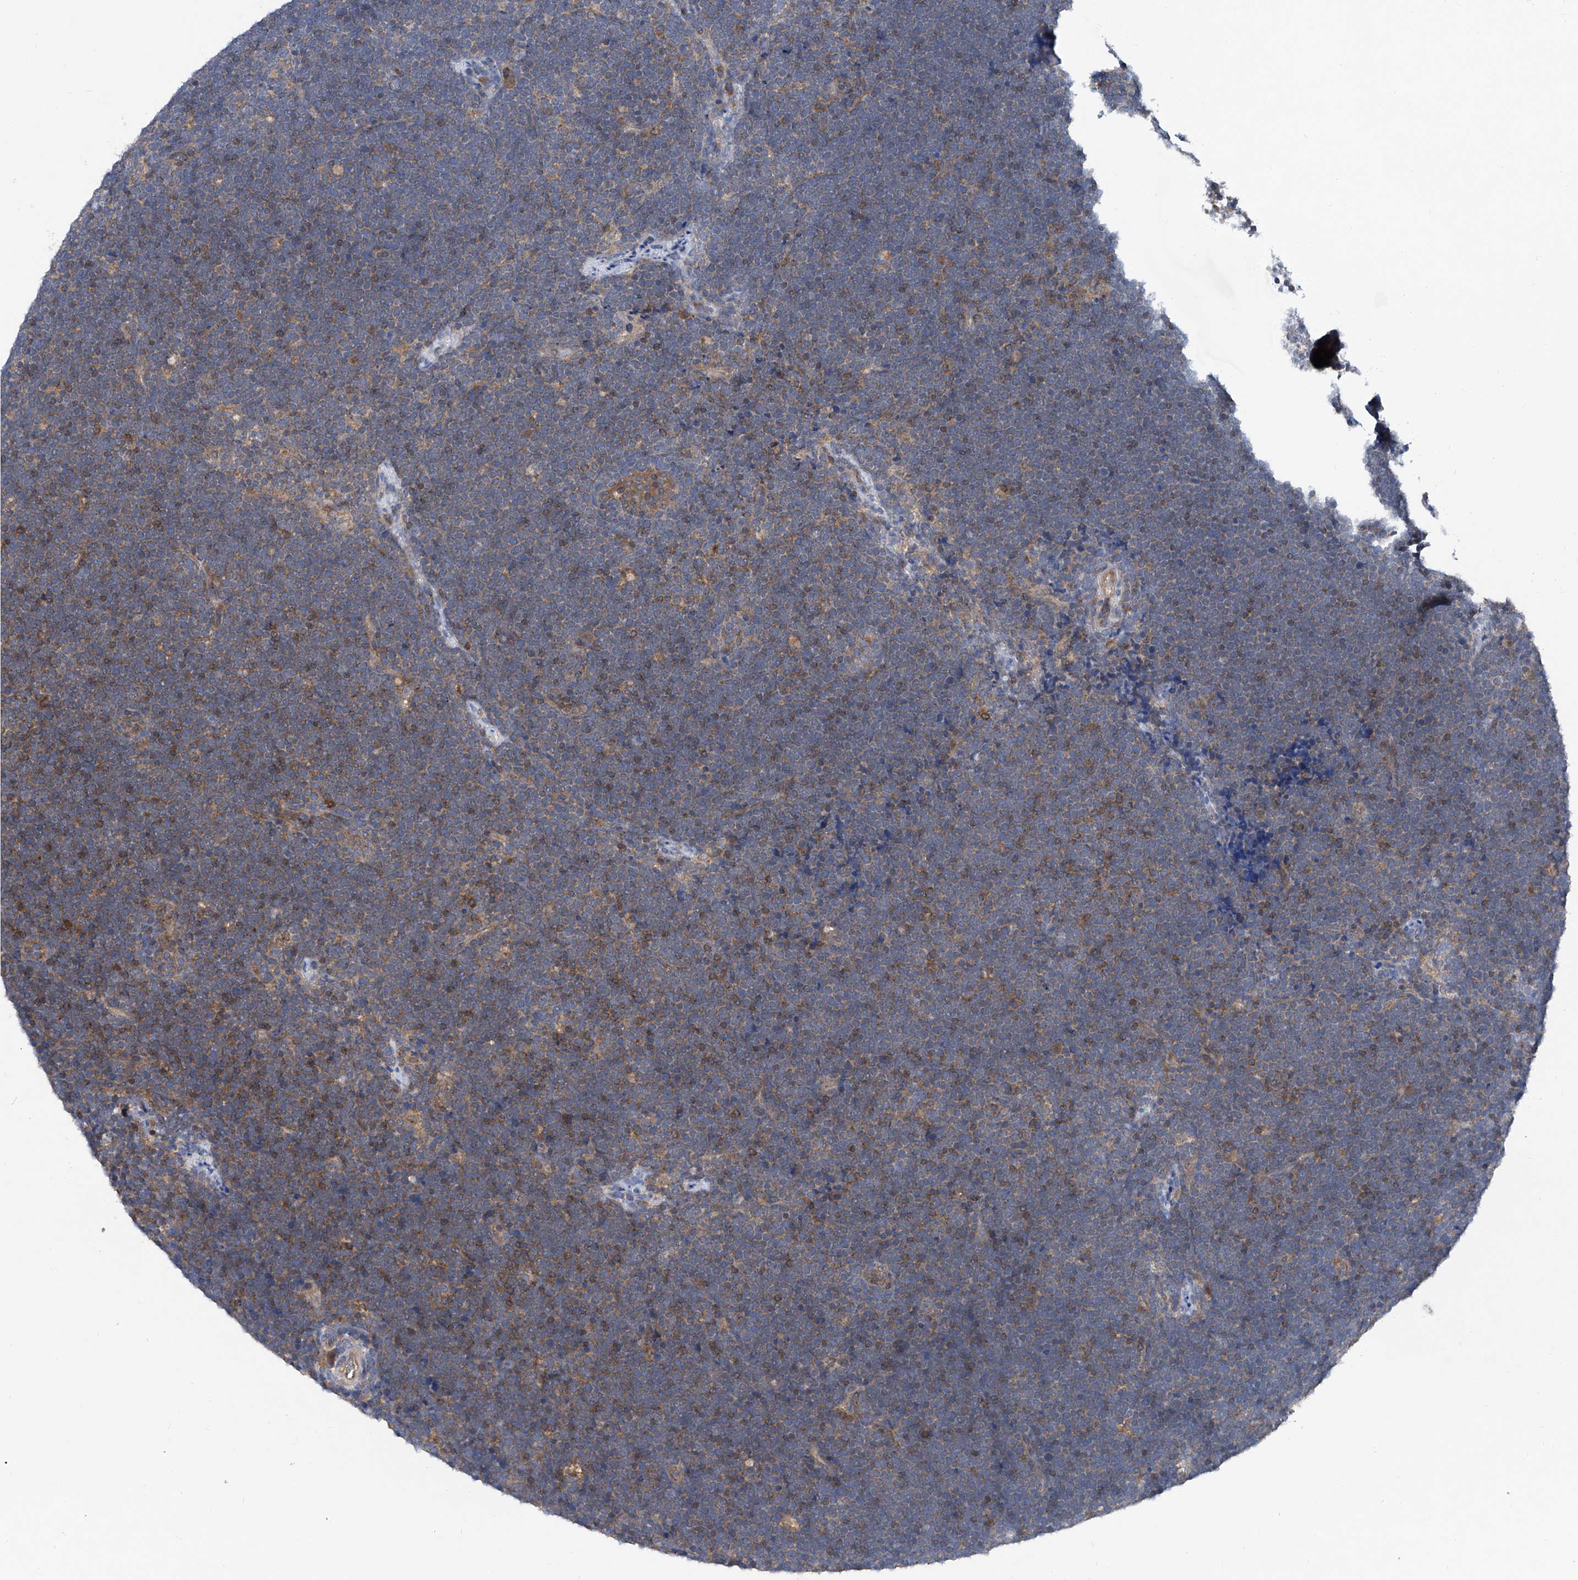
{"staining": {"intensity": "weak", "quantity": "<25%", "location": "cytoplasmic/membranous"}, "tissue": "lymphoma", "cell_type": "Tumor cells", "image_type": "cancer", "snomed": [{"axis": "morphology", "description": "Malignant lymphoma, non-Hodgkin's type, High grade"}, {"axis": "topography", "description": "Lymph node"}], "caption": "DAB immunohistochemical staining of malignant lymphoma, non-Hodgkin's type (high-grade) displays no significant staining in tumor cells.", "gene": "TRIM38", "patient": {"sex": "male", "age": 13}}